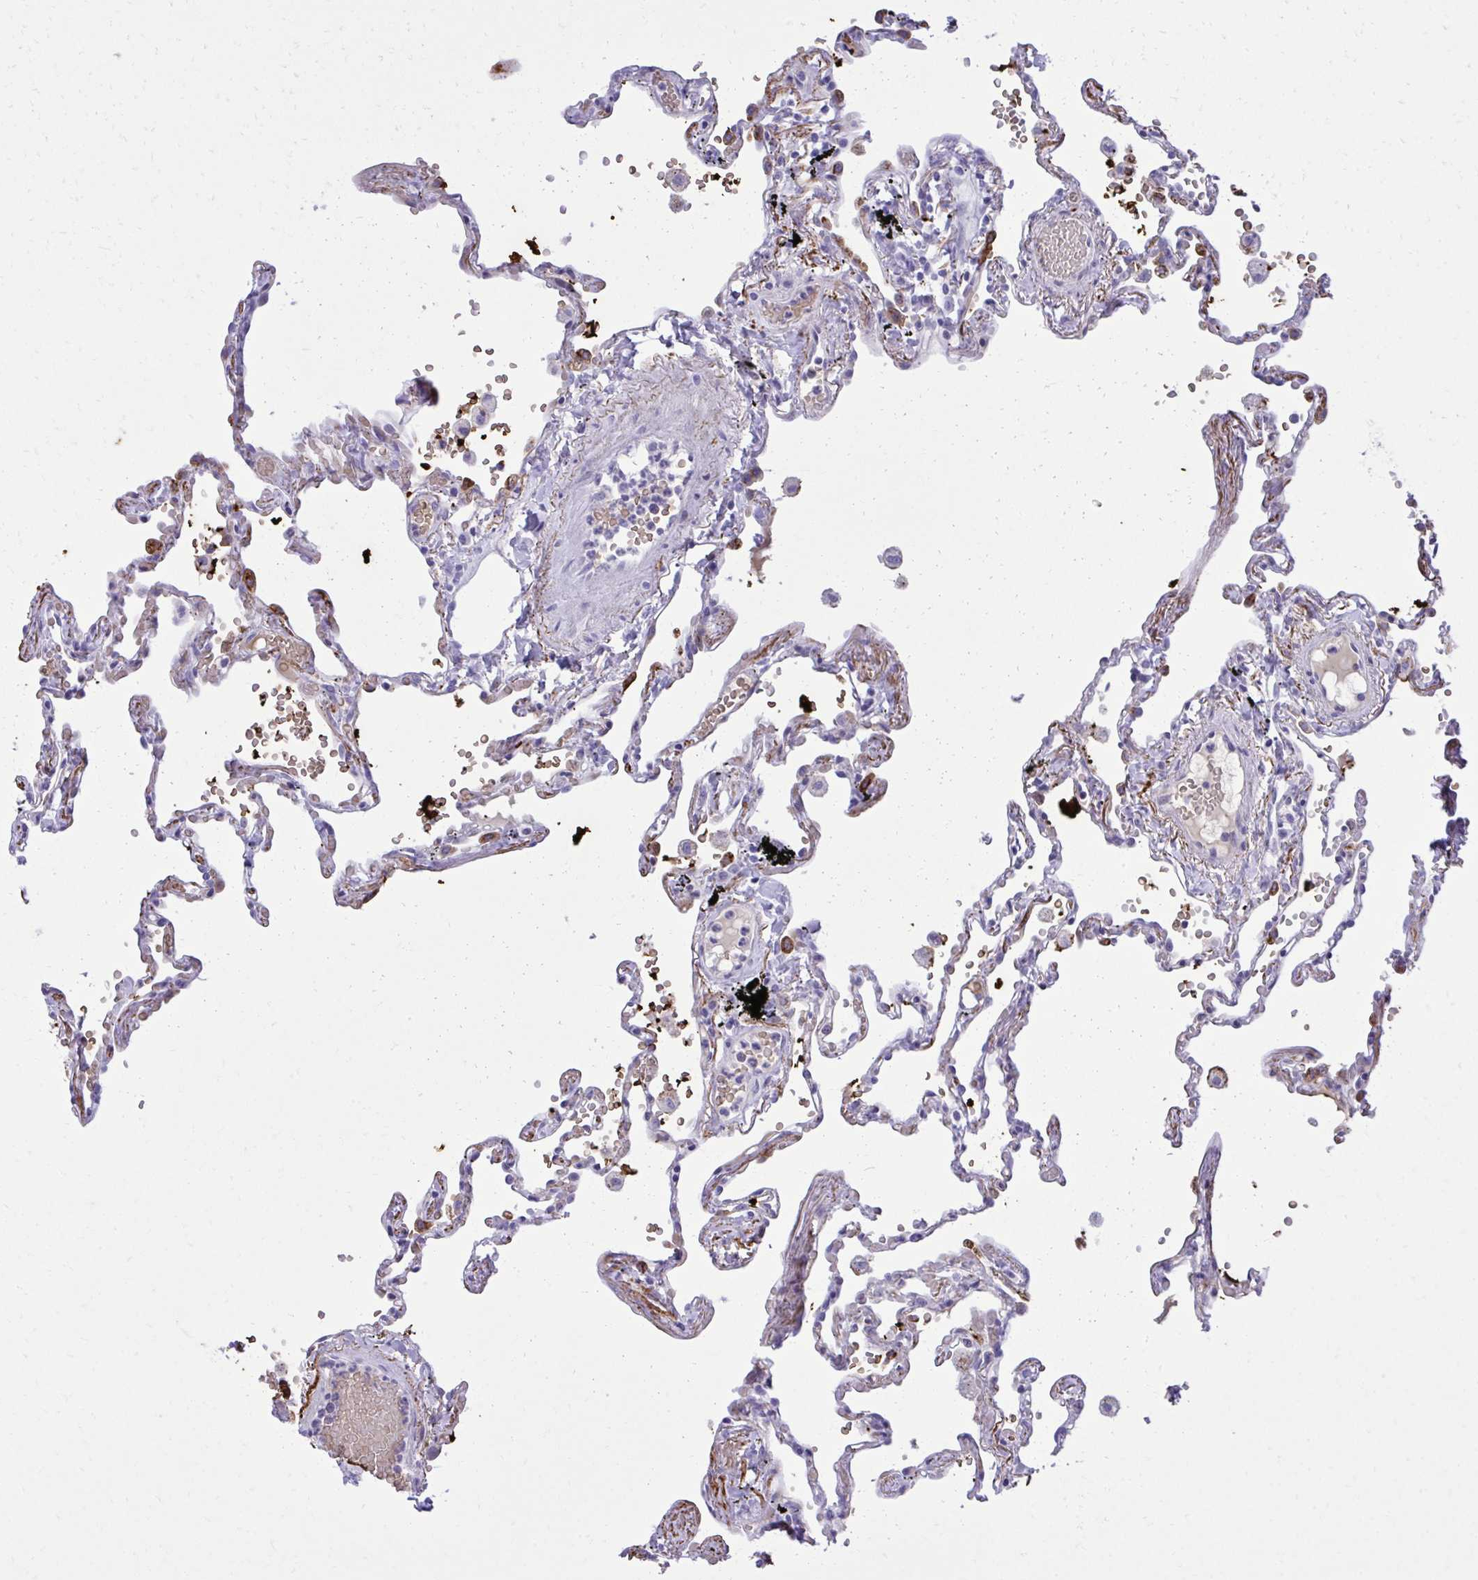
{"staining": {"intensity": "moderate", "quantity": "<25%", "location": "cytoplasmic/membranous"}, "tissue": "lung", "cell_type": "Alveolar cells", "image_type": "normal", "snomed": [{"axis": "morphology", "description": "Normal tissue, NOS"}, {"axis": "topography", "description": "Lung"}], "caption": "DAB immunohistochemical staining of normal human lung shows moderate cytoplasmic/membranous protein positivity in about <25% of alveolar cells. (DAB (3,3'-diaminobenzidine) = brown stain, brightfield microscopy at high magnification).", "gene": "PITPNM3", "patient": {"sex": "female", "age": 67}}